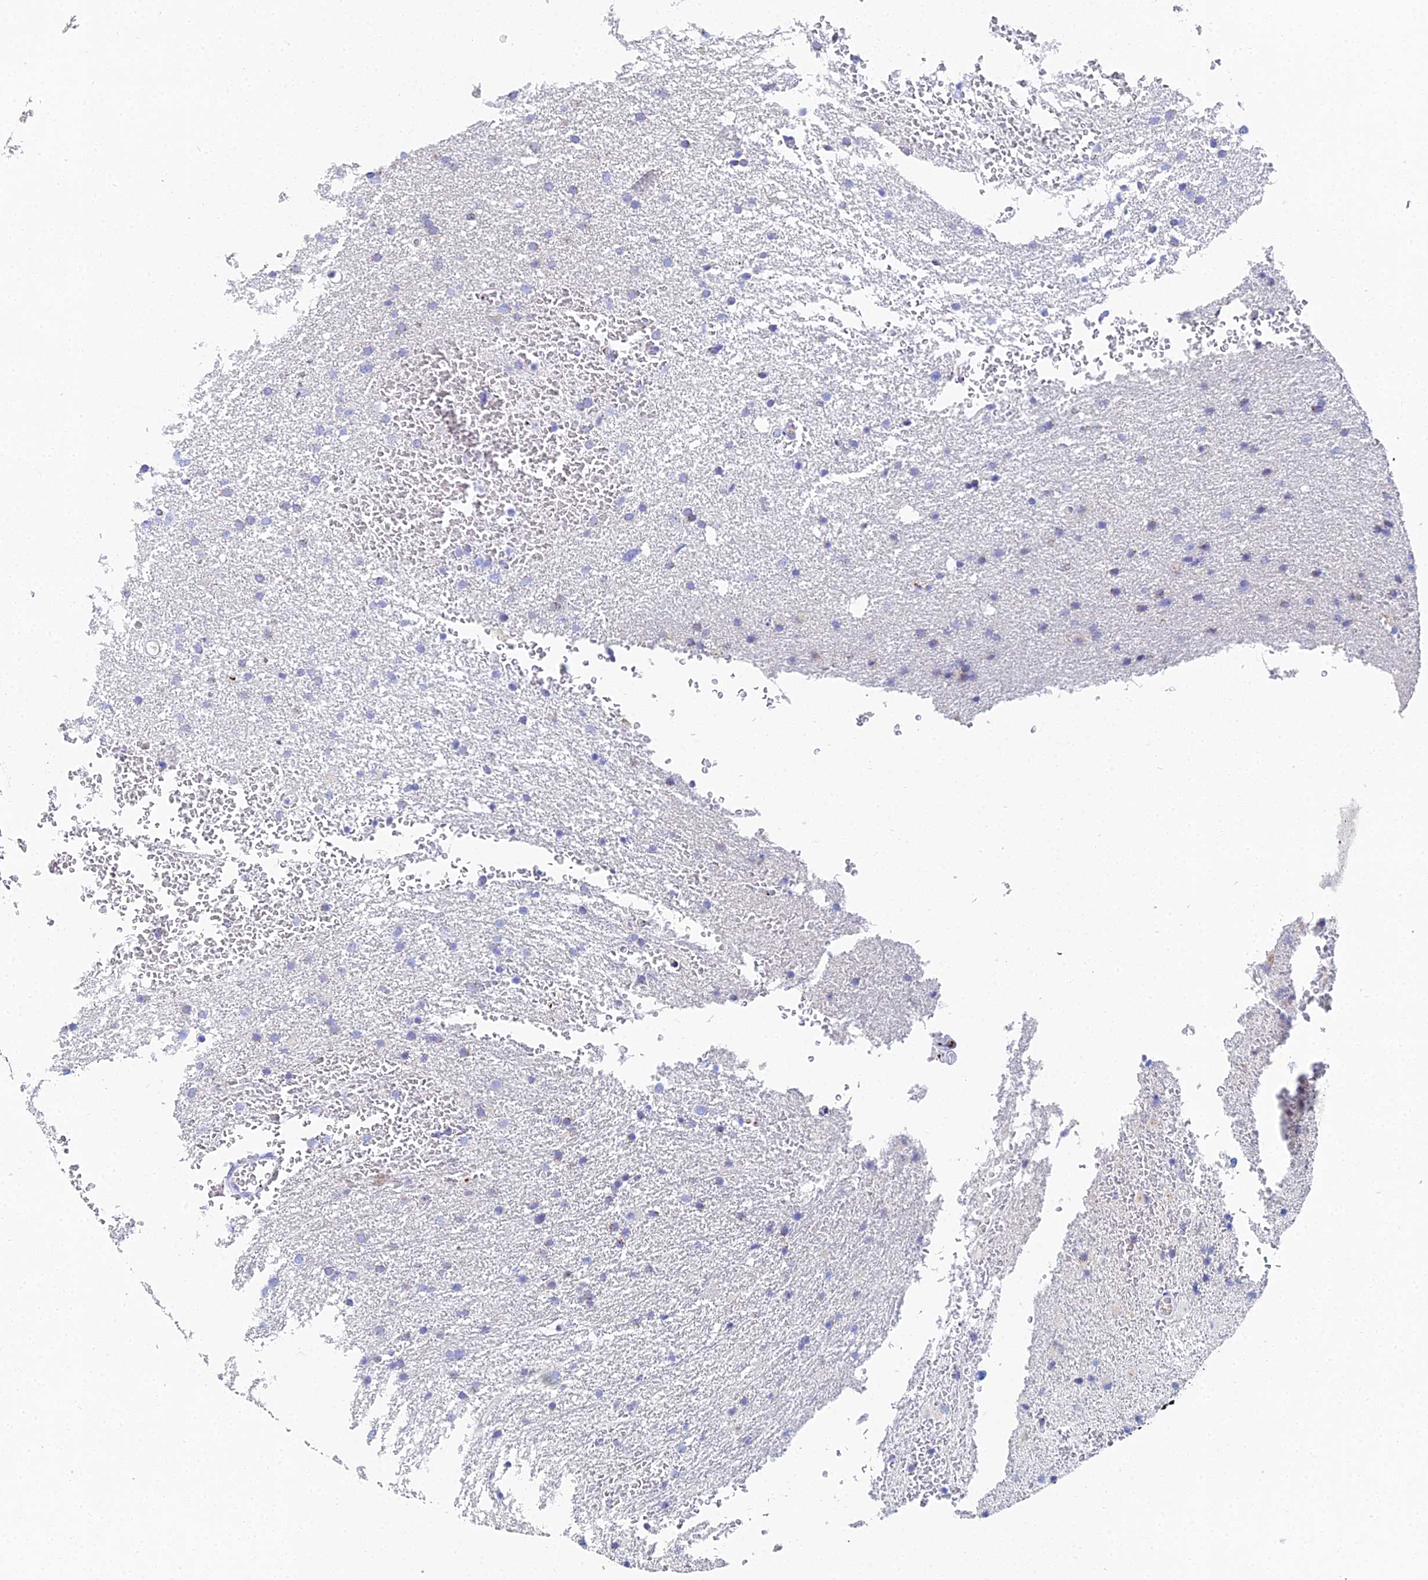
{"staining": {"intensity": "negative", "quantity": "none", "location": "none"}, "tissue": "glioma", "cell_type": "Tumor cells", "image_type": "cancer", "snomed": [{"axis": "morphology", "description": "Glioma, malignant, High grade"}, {"axis": "topography", "description": "Cerebral cortex"}], "caption": "Tumor cells show no significant positivity in high-grade glioma (malignant). (Stains: DAB immunohistochemistry (IHC) with hematoxylin counter stain, Microscopy: brightfield microscopy at high magnification).", "gene": "ENSG00000268674", "patient": {"sex": "female", "age": 36}}